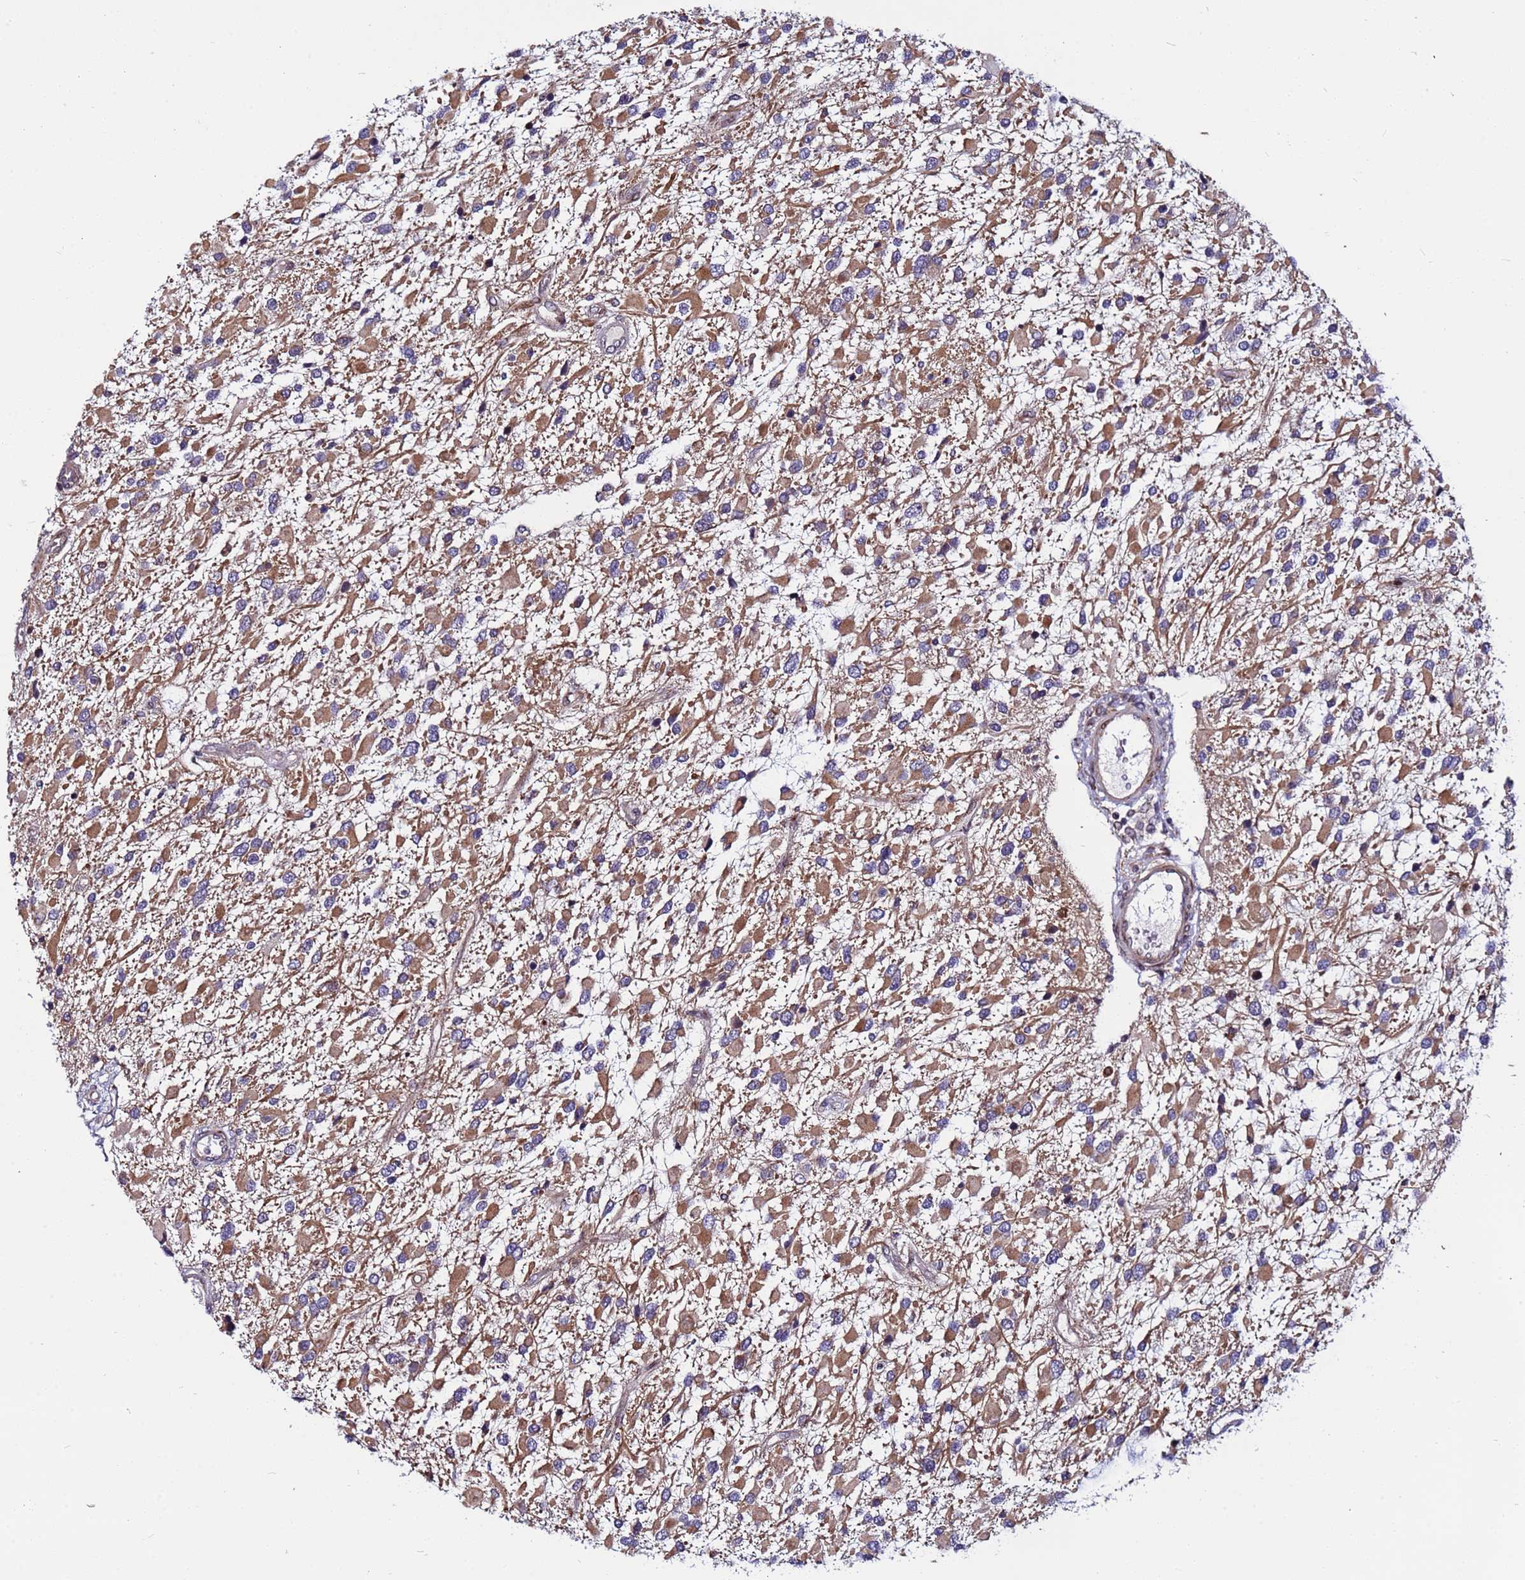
{"staining": {"intensity": "moderate", "quantity": ">75%", "location": "cytoplasmic/membranous"}, "tissue": "glioma", "cell_type": "Tumor cells", "image_type": "cancer", "snomed": [{"axis": "morphology", "description": "Glioma, malignant, High grade"}, {"axis": "topography", "description": "Brain"}], "caption": "High-magnification brightfield microscopy of glioma stained with DAB (3,3'-diaminobenzidine) (brown) and counterstained with hematoxylin (blue). tumor cells exhibit moderate cytoplasmic/membranous staining is present in about>75% of cells.", "gene": "WBP11", "patient": {"sex": "male", "age": 53}}